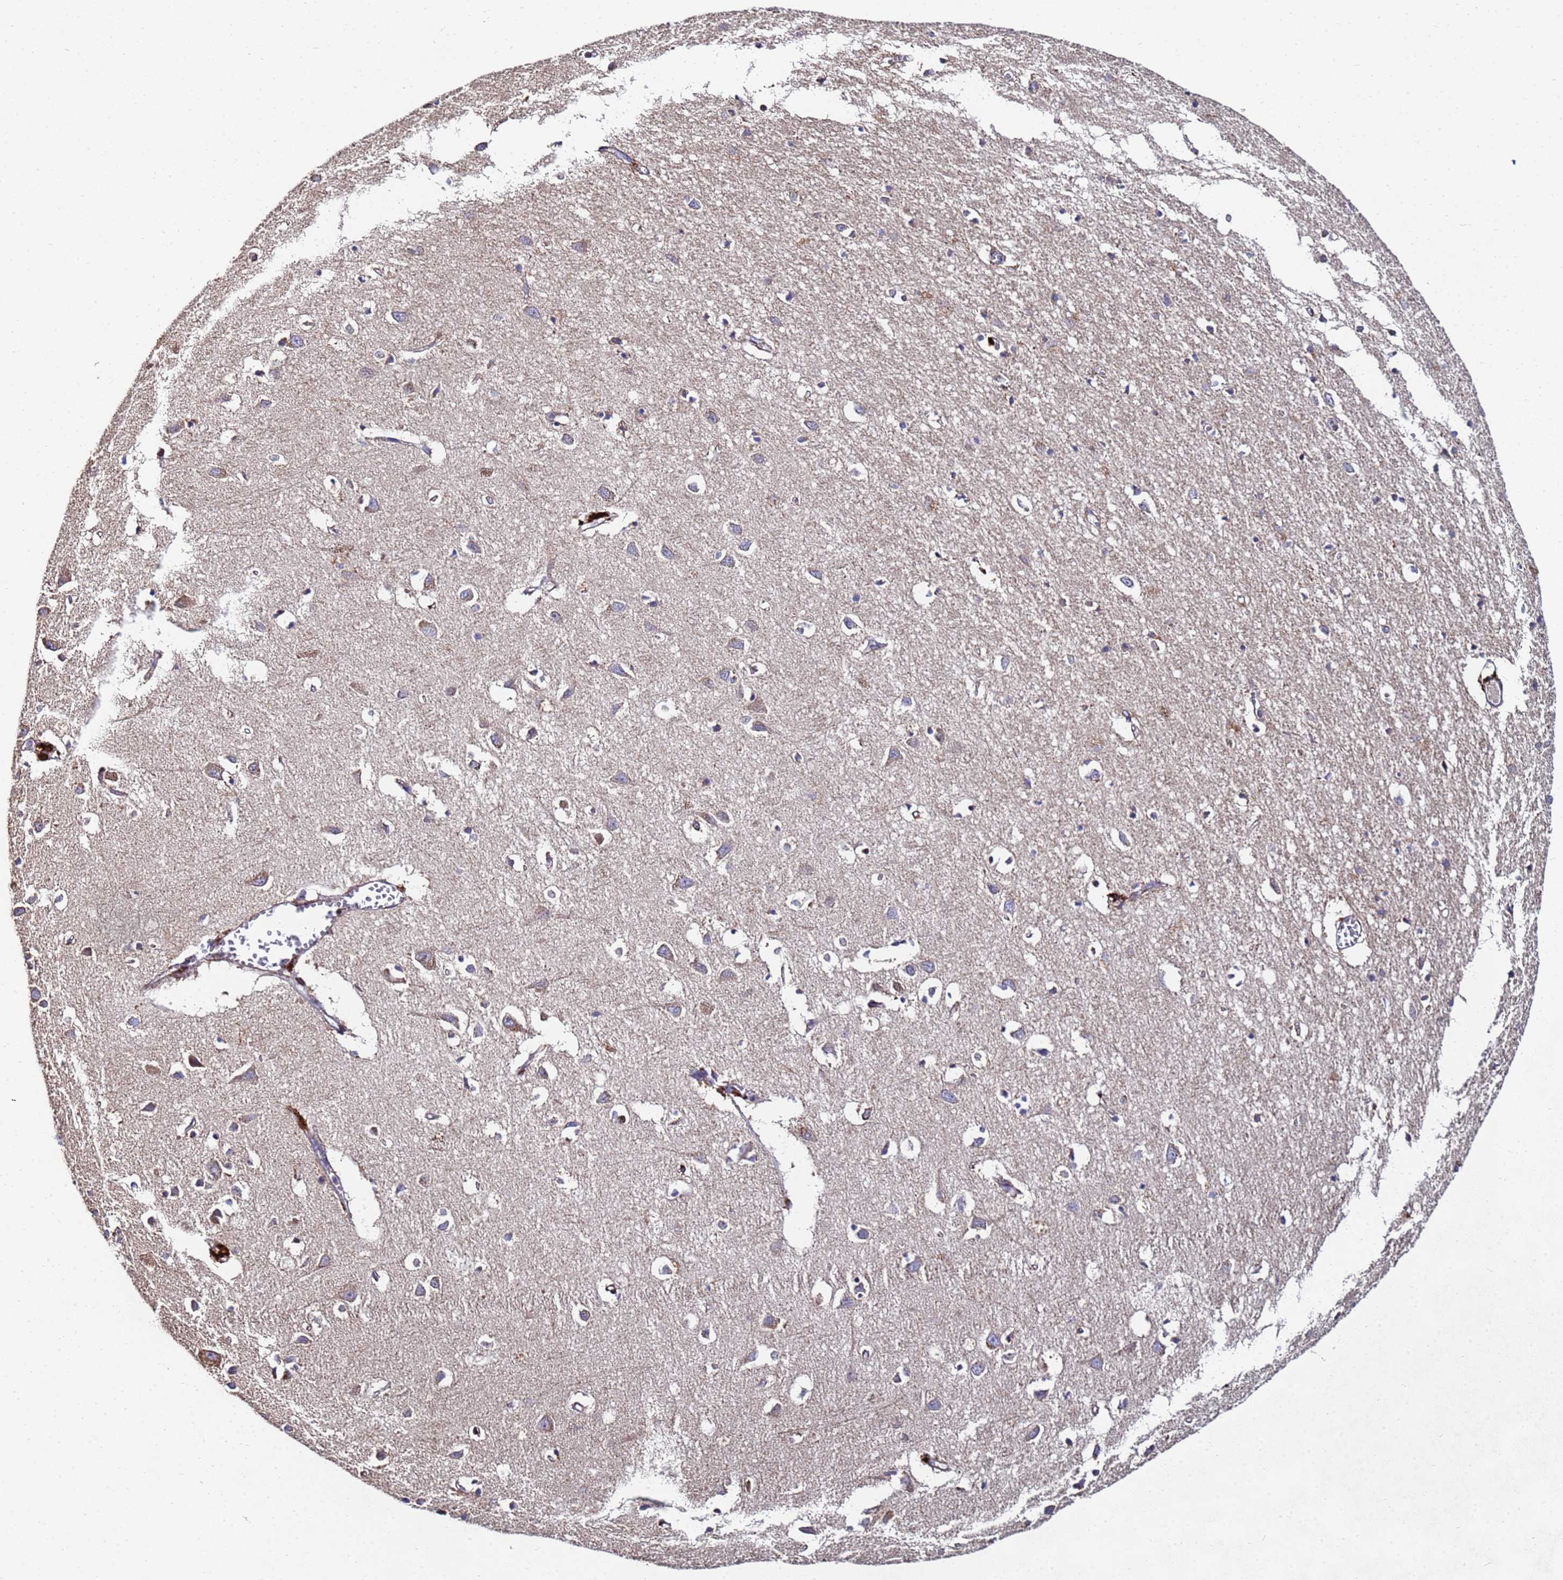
{"staining": {"intensity": "moderate", "quantity": ">75%", "location": "cytoplasmic/membranous"}, "tissue": "cerebral cortex", "cell_type": "Endothelial cells", "image_type": "normal", "snomed": [{"axis": "morphology", "description": "Normal tissue, NOS"}, {"axis": "topography", "description": "Cerebral cortex"}], "caption": "IHC photomicrograph of benign cerebral cortex: human cerebral cortex stained using immunohistochemistry reveals medium levels of moderate protein expression localized specifically in the cytoplasmic/membranous of endothelial cells, appearing as a cytoplasmic/membranous brown color.", "gene": "C5orf34", "patient": {"sex": "female", "age": 64}}